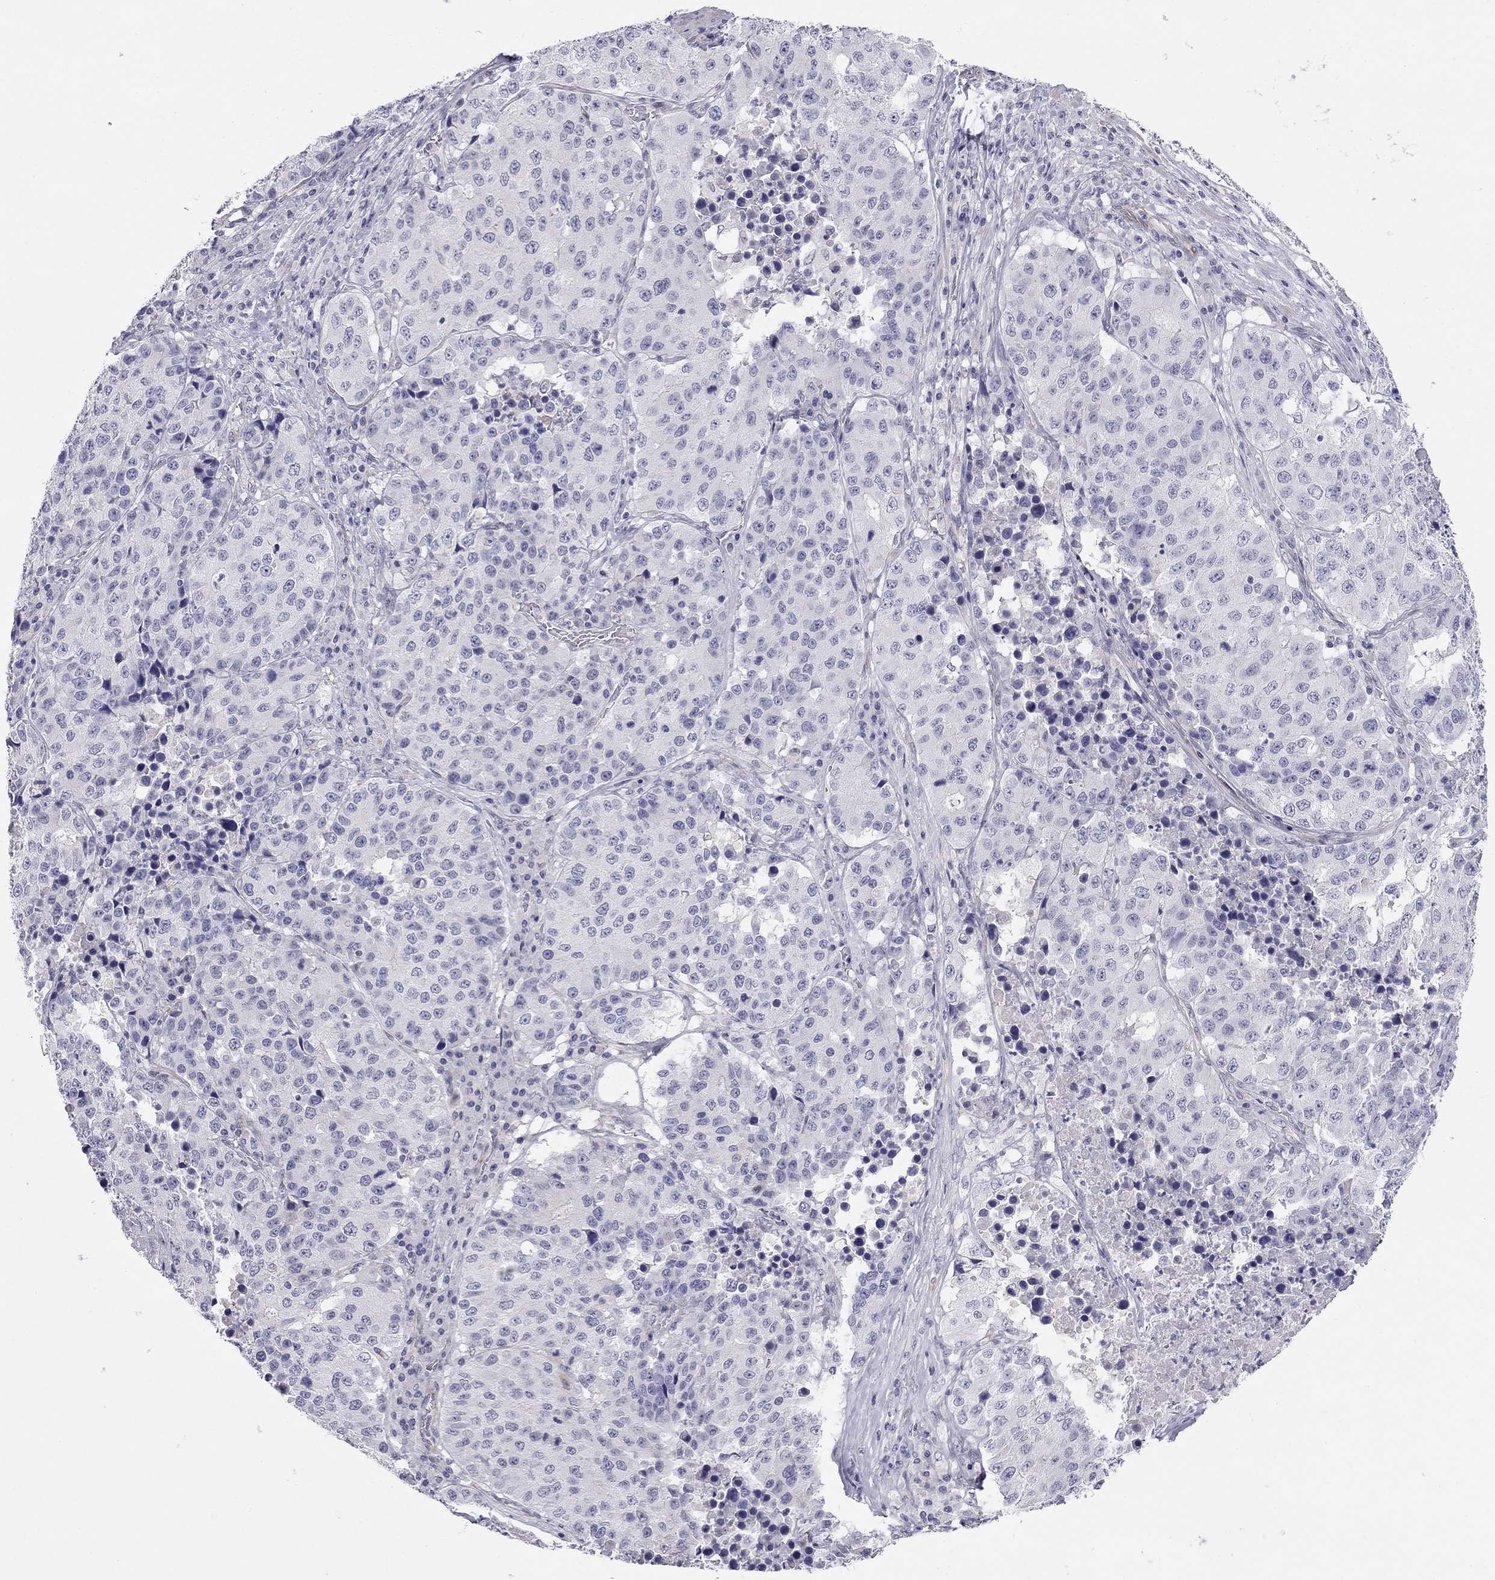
{"staining": {"intensity": "negative", "quantity": "none", "location": "none"}, "tissue": "stomach cancer", "cell_type": "Tumor cells", "image_type": "cancer", "snomed": [{"axis": "morphology", "description": "Adenocarcinoma, NOS"}, {"axis": "topography", "description": "Stomach"}], "caption": "Immunohistochemistry histopathology image of neoplastic tissue: human stomach cancer (adenocarcinoma) stained with DAB (3,3'-diaminobenzidine) demonstrates no significant protein expression in tumor cells.", "gene": "RTL1", "patient": {"sex": "male", "age": 71}}